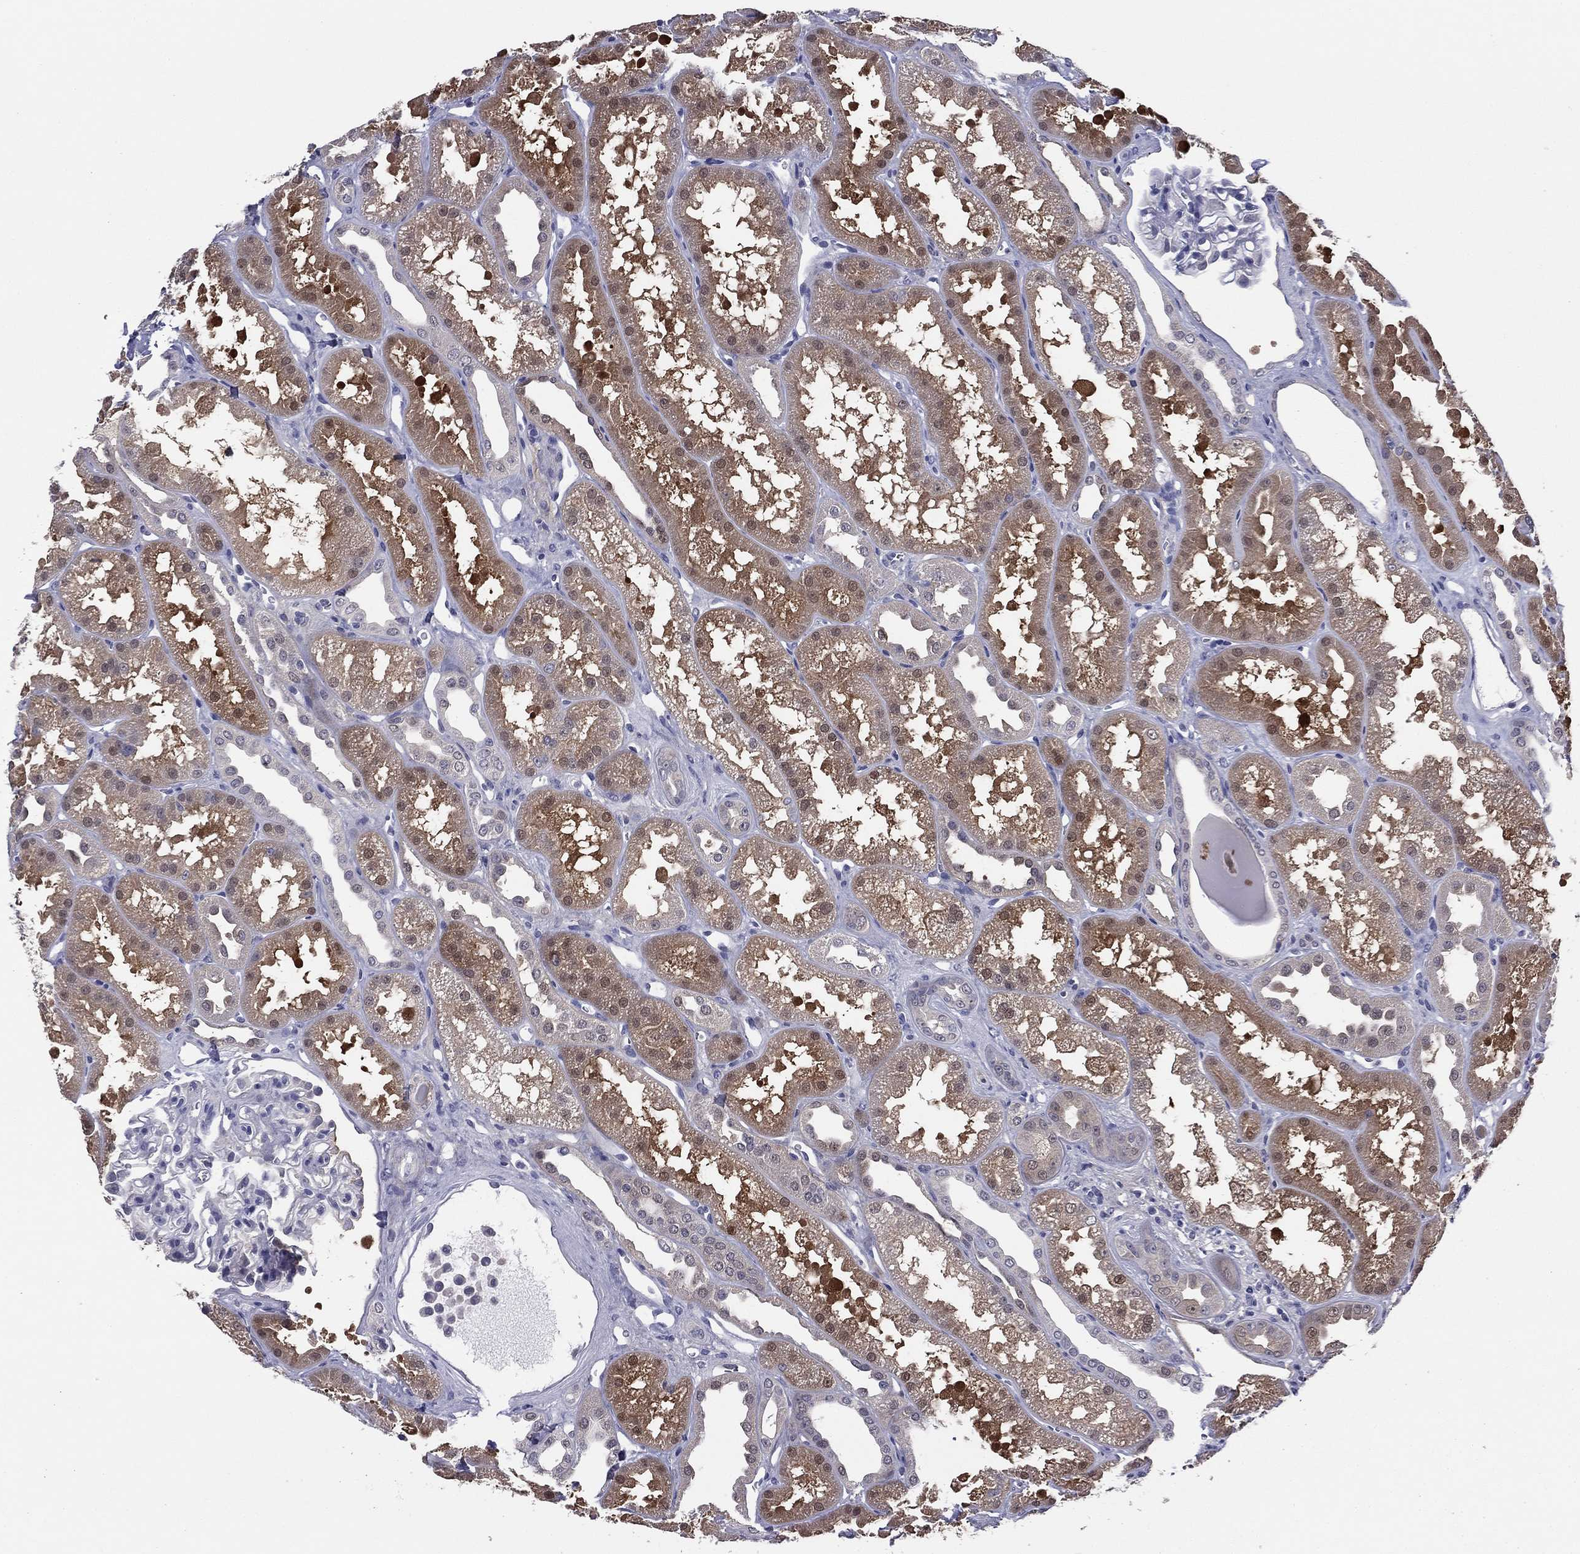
{"staining": {"intensity": "negative", "quantity": "none", "location": "none"}, "tissue": "kidney", "cell_type": "Cells in glomeruli", "image_type": "normal", "snomed": [{"axis": "morphology", "description": "Normal tissue, NOS"}, {"axis": "topography", "description": "Kidney"}], "caption": "Cells in glomeruli show no significant expression in benign kidney. (Brightfield microscopy of DAB immunohistochemistry at high magnification).", "gene": "REXO5", "patient": {"sex": "male", "age": 61}}